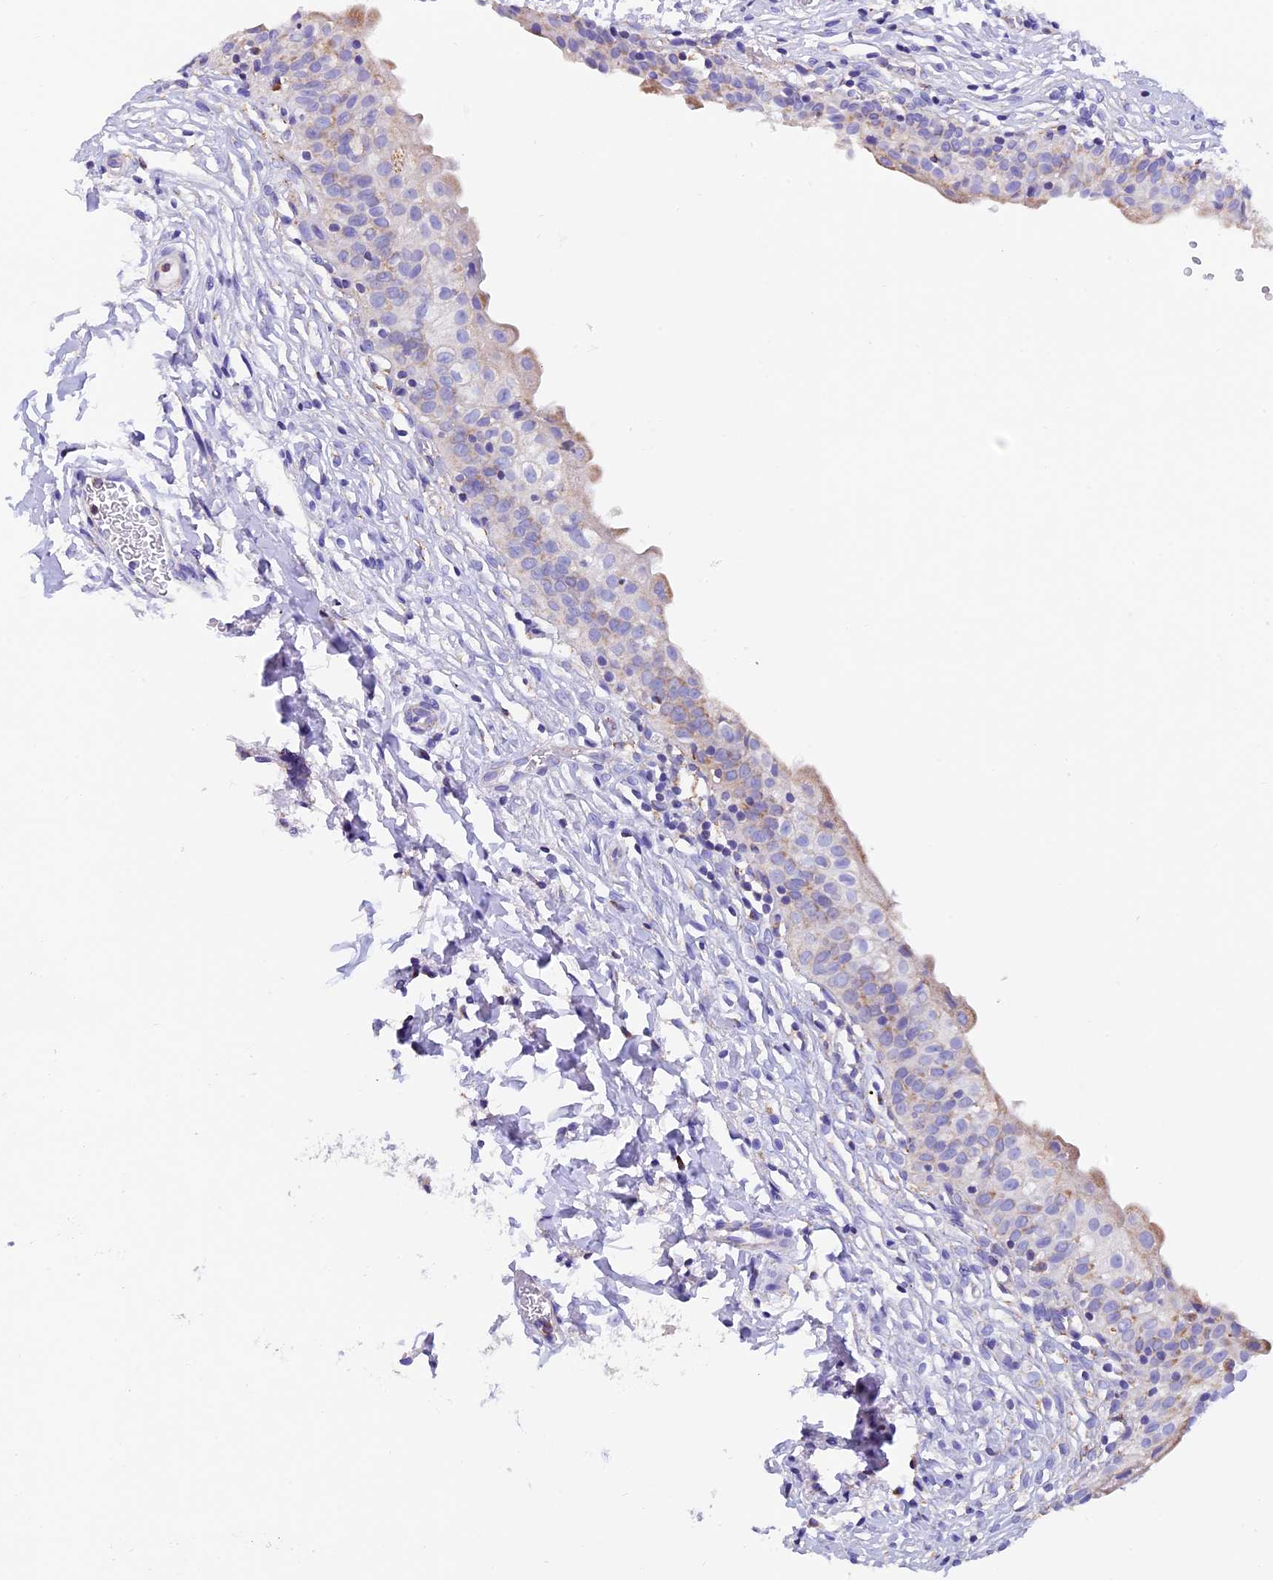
{"staining": {"intensity": "weak", "quantity": "<25%", "location": "cytoplasmic/membranous"}, "tissue": "urinary bladder", "cell_type": "Urothelial cells", "image_type": "normal", "snomed": [{"axis": "morphology", "description": "Normal tissue, NOS"}, {"axis": "topography", "description": "Urinary bladder"}], "caption": "Immunohistochemistry photomicrograph of benign human urinary bladder stained for a protein (brown), which reveals no staining in urothelial cells.", "gene": "SLC8B1", "patient": {"sex": "male", "age": 55}}